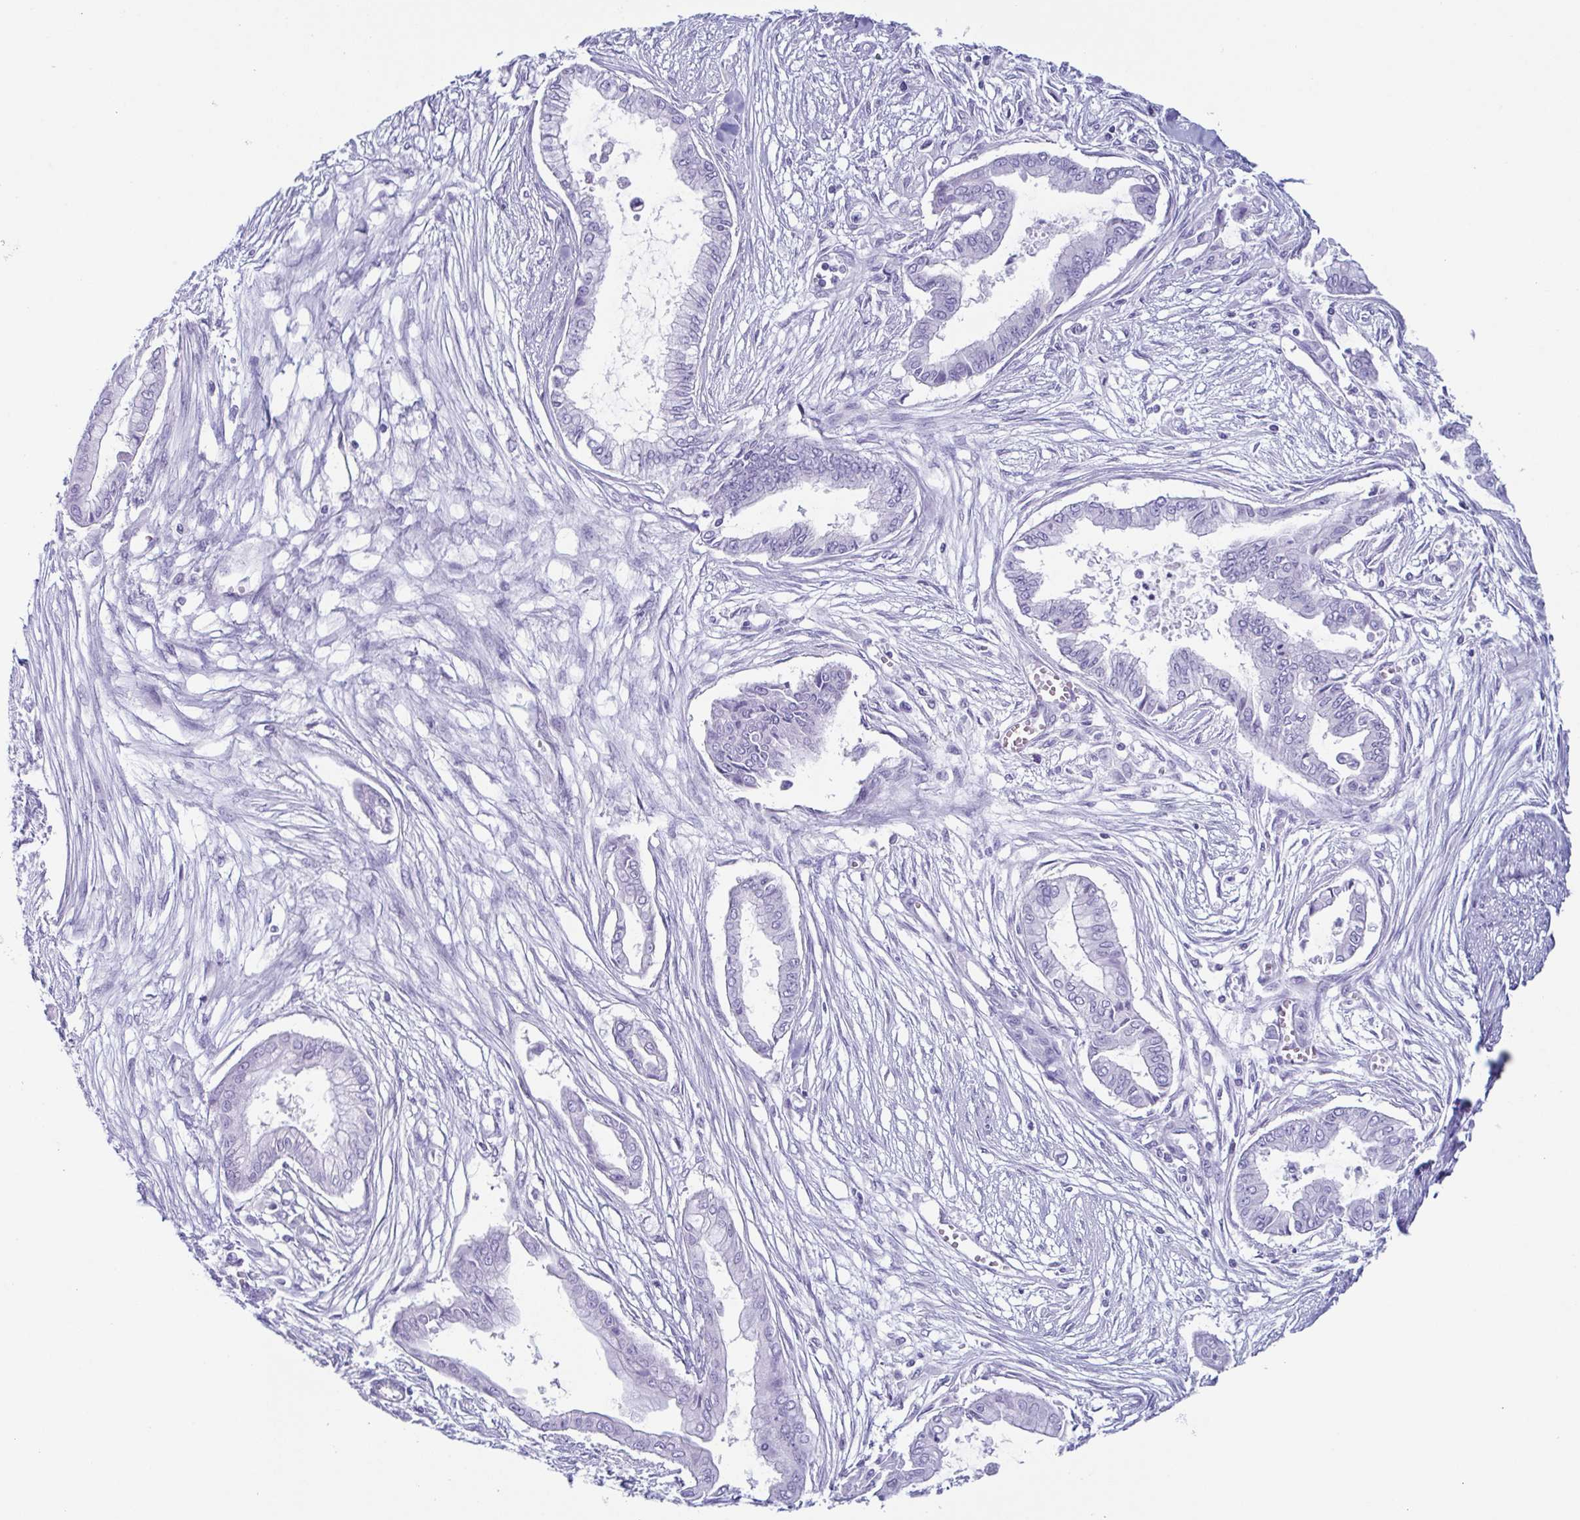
{"staining": {"intensity": "negative", "quantity": "none", "location": "none"}, "tissue": "pancreatic cancer", "cell_type": "Tumor cells", "image_type": "cancer", "snomed": [{"axis": "morphology", "description": "Adenocarcinoma, NOS"}, {"axis": "topography", "description": "Pancreas"}], "caption": "This is an immunohistochemistry (IHC) micrograph of human pancreatic cancer (adenocarcinoma). There is no staining in tumor cells.", "gene": "ENKUR", "patient": {"sex": "female", "age": 68}}